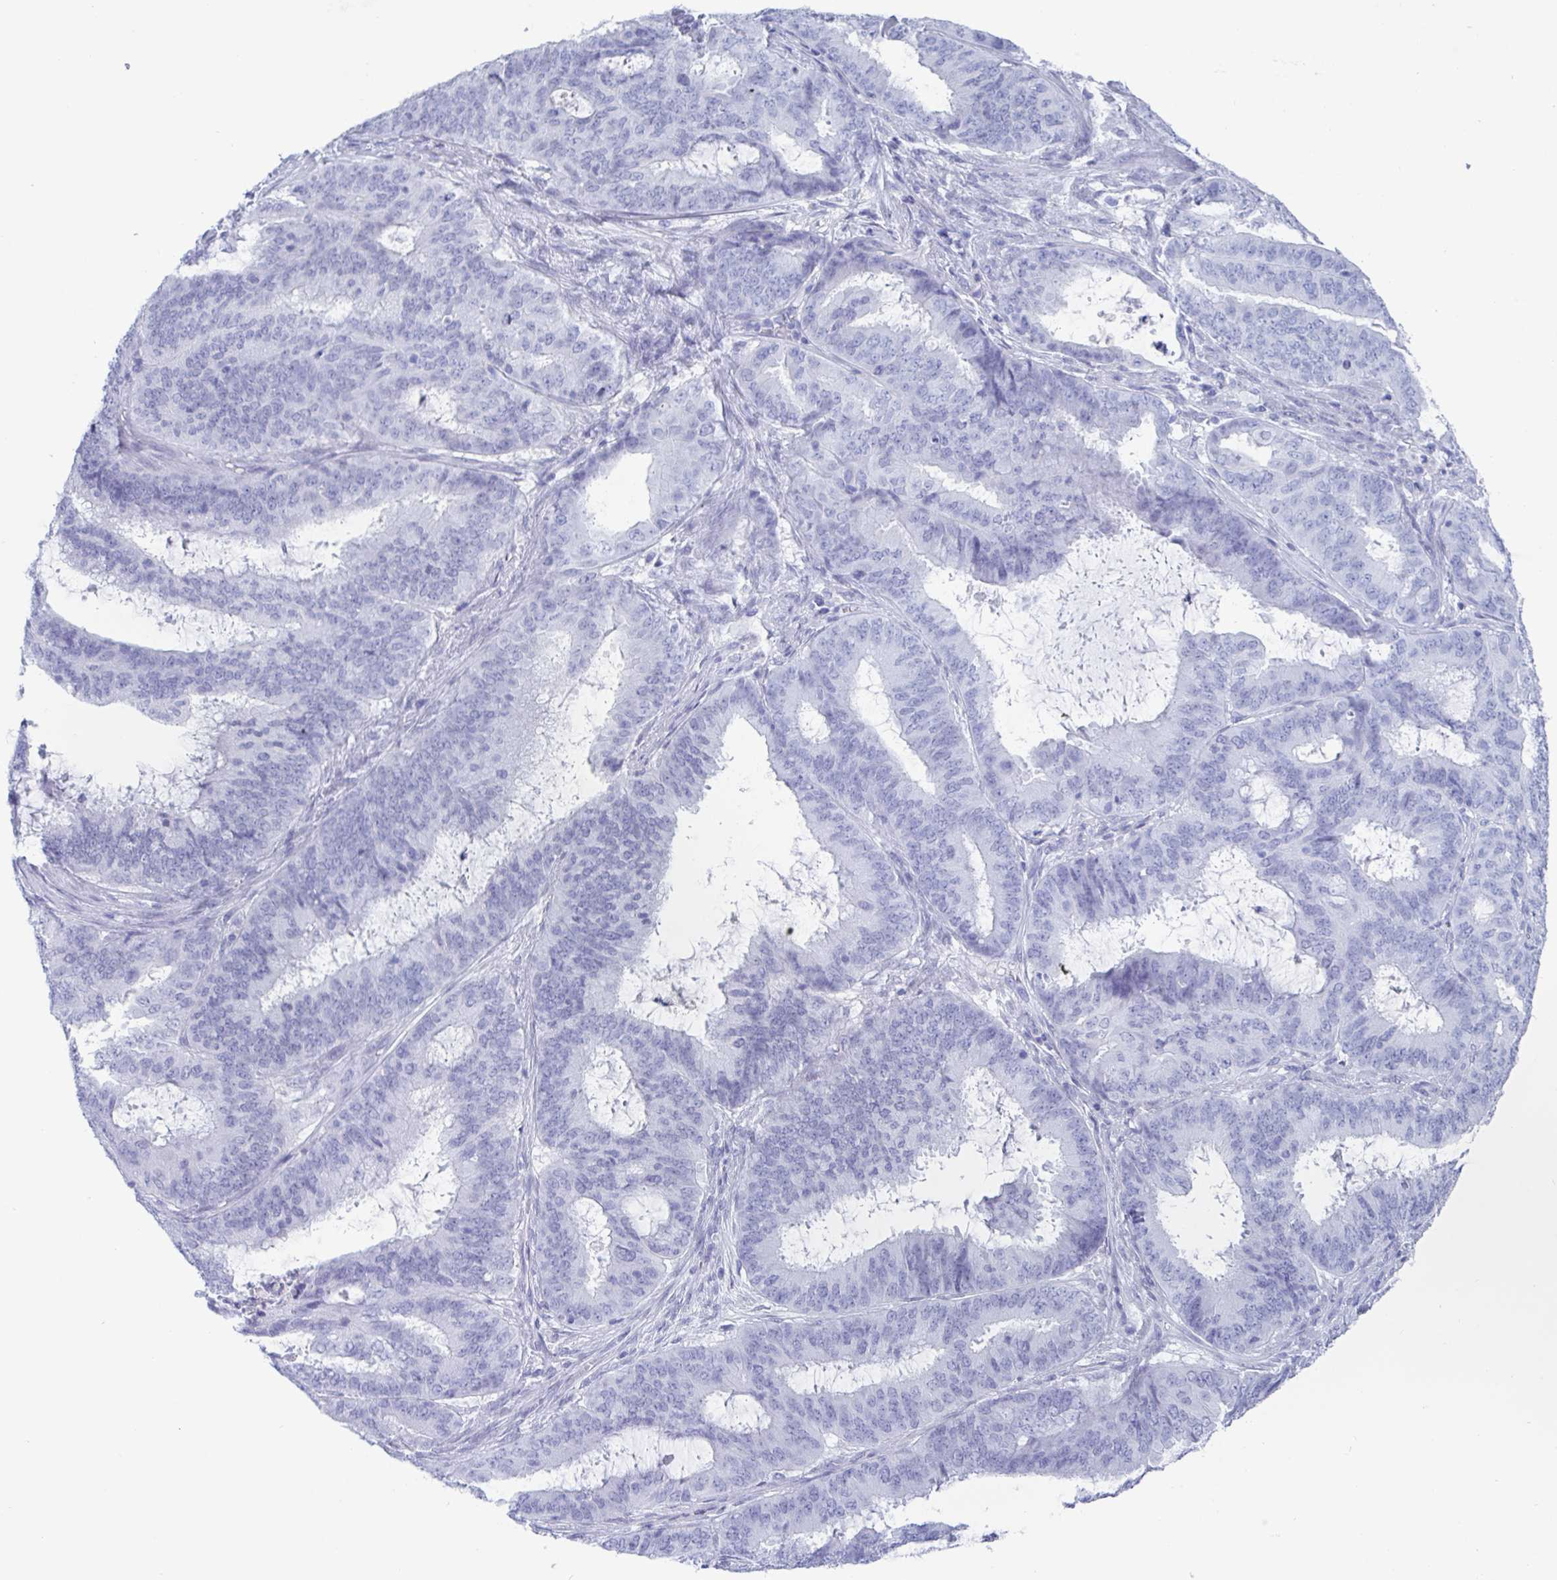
{"staining": {"intensity": "negative", "quantity": "none", "location": "none"}, "tissue": "endometrial cancer", "cell_type": "Tumor cells", "image_type": "cancer", "snomed": [{"axis": "morphology", "description": "Adenocarcinoma, NOS"}, {"axis": "topography", "description": "Endometrium"}], "caption": "There is no significant positivity in tumor cells of endometrial cancer.", "gene": "CDX4", "patient": {"sex": "female", "age": 51}}